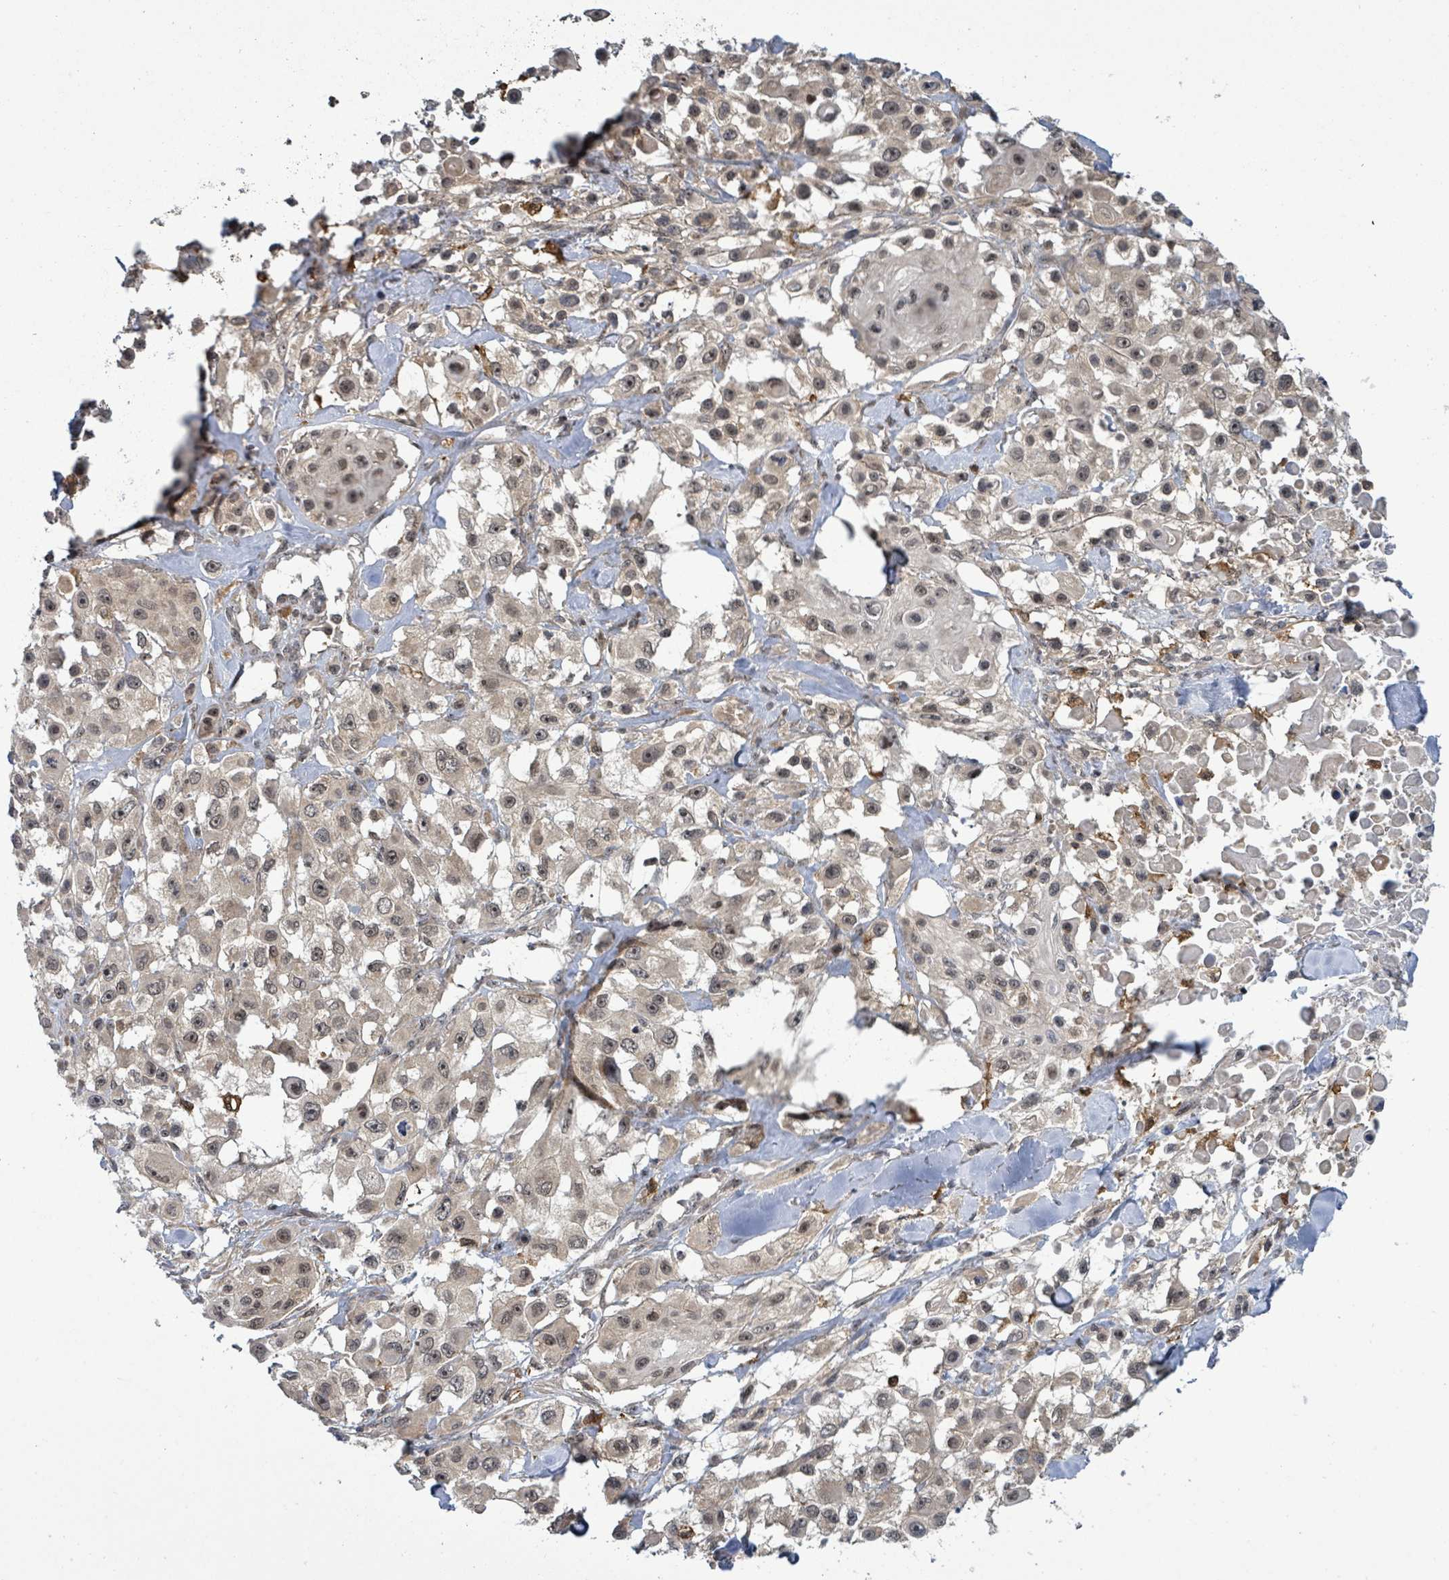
{"staining": {"intensity": "weak", "quantity": ">75%", "location": "nuclear"}, "tissue": "skin cancer", "cell_type": "Tumor cells", "image_type": "cancer", "snomed": [{"axis": "morphology", "description": "Squamous cell carcinoma, NOS"}, {"axis": "topography", "description": "Skin"}], "caption": "Skin cancer (squamous cell carcinoma) stained with a brown dye demonstrates weak nuclear positive positivity in about >75% of tumor cells.", "gene": "FBXO6", "patient": {"sex": "male", "age": 63}}